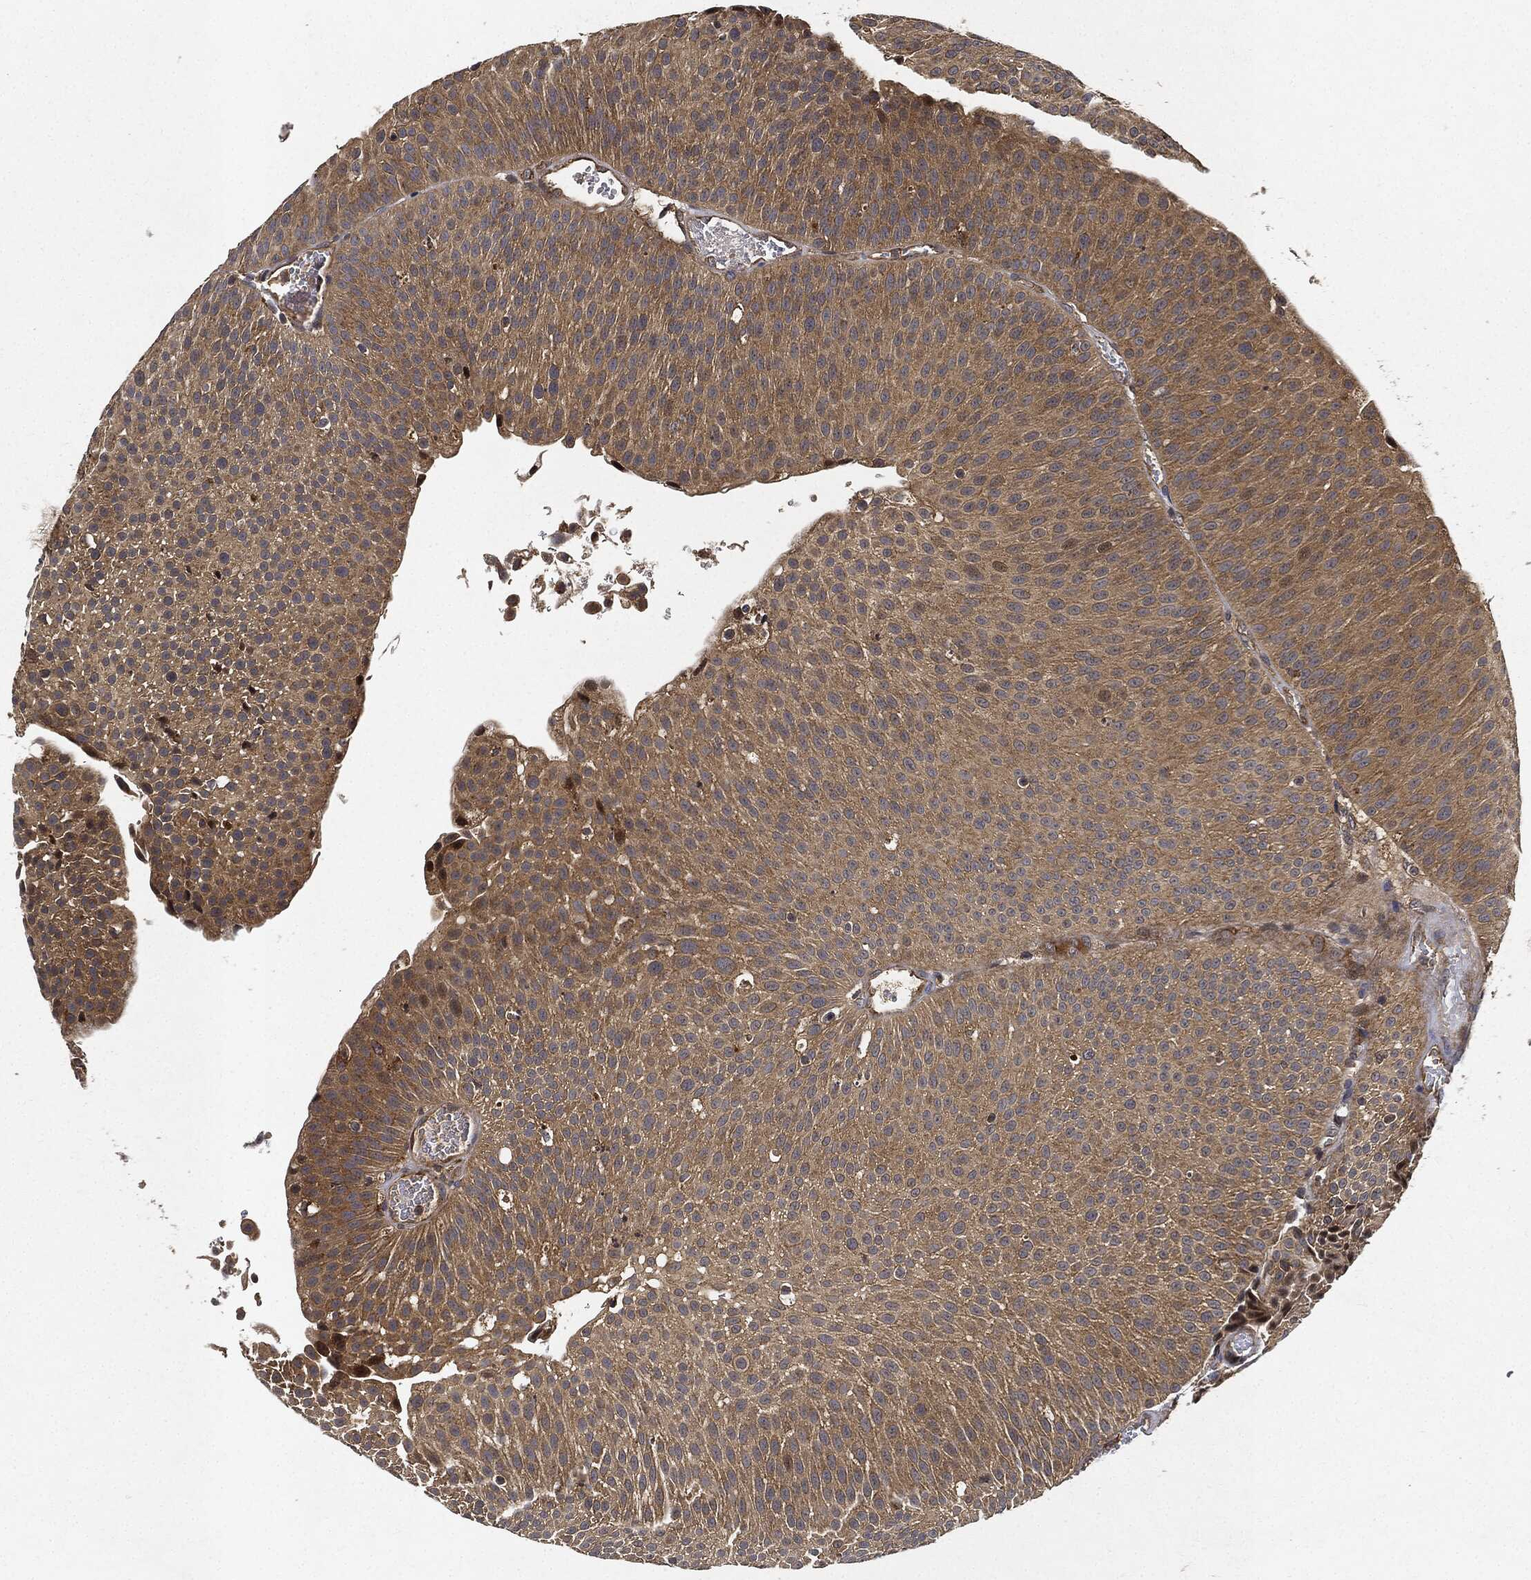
{"staining": {"intensity": "moderate", "quantity": ">75%", "location": "cytoplasmic/membranous"}, "tissue": "urothelial cancer", "cell_type": "Tumor cells", "image_type": "cancer", "snomed": [{"axis": "morphology", "description": "Urothelial carcinoma, Low grade"}, {"axis": "topography", "description": "Urinary bladder"}], "caption": "Immunohistochemistry (IHC) staining of low-grade urothelial carcinoma, which shows medium levels of moderate cytoplasmic/membranous expression in approximately >75% of tumor cells indicating moderate cytoplasmic/membranous protein expression. The staining was performed using DAB (3,3'-diaminobenzidine) (brown) for protein detection and nuclei were counterstained in hematoxylin (blue).", "gene": "MLST8", "patient": {"sex": "male", "age": 65}}